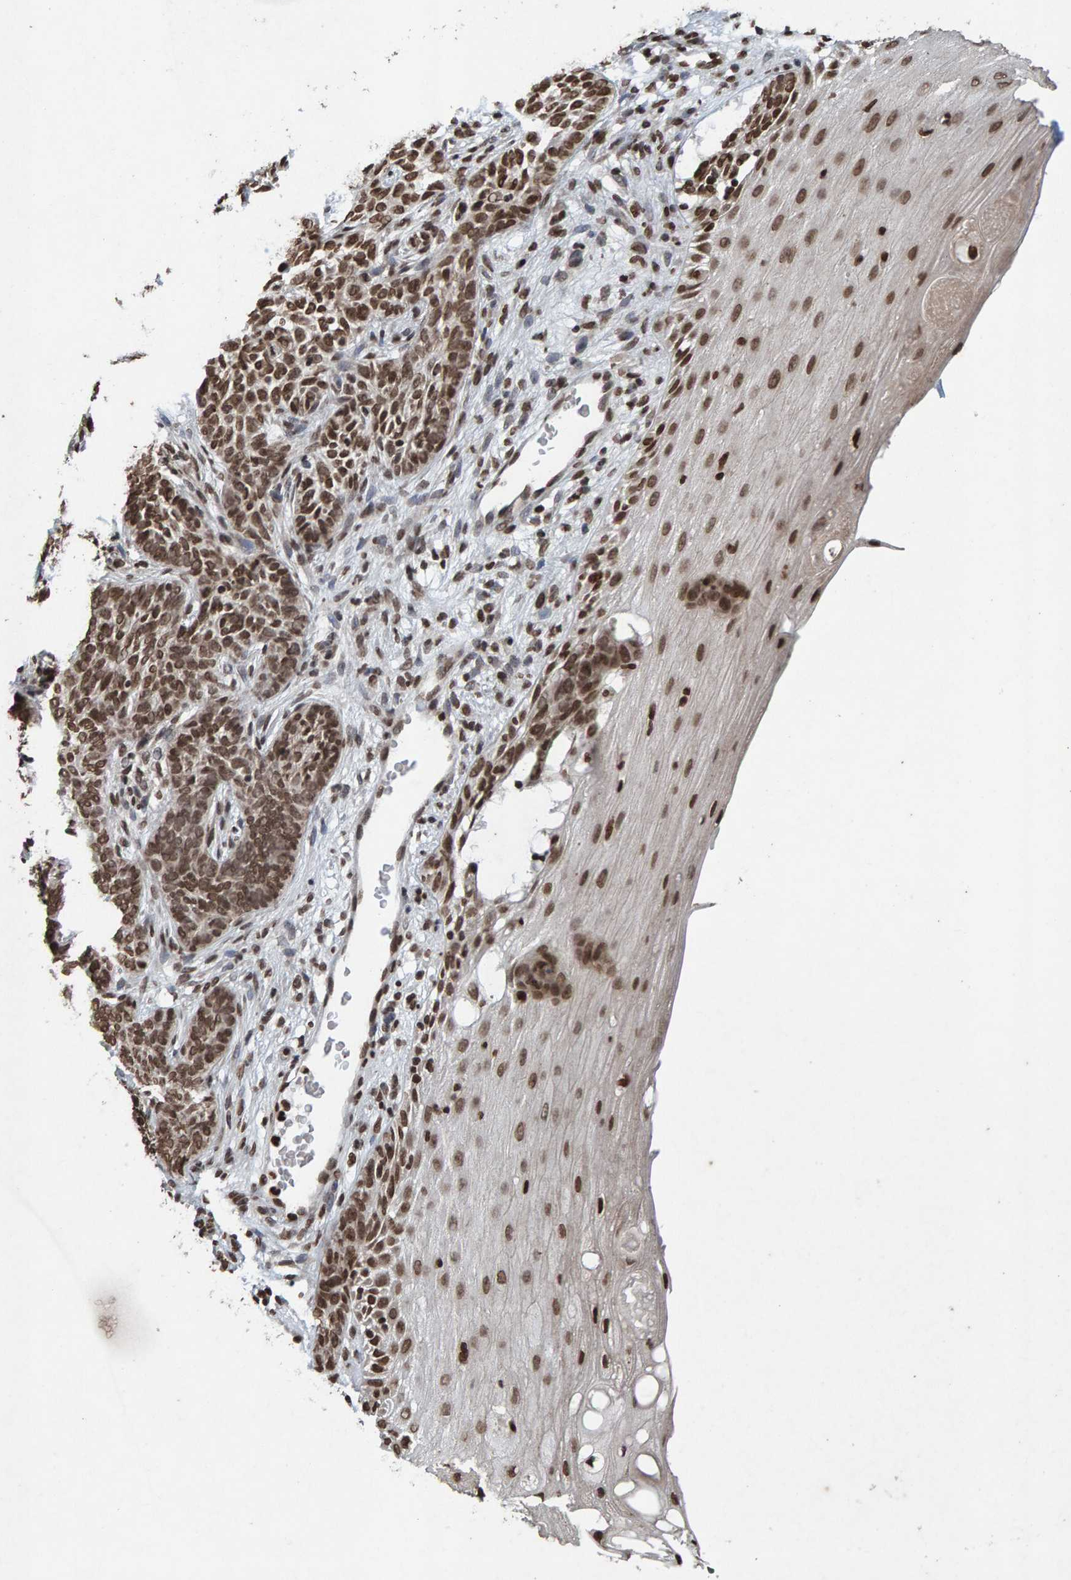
{"staining": {"intensity": "strong", "quantity": ">75%", "location": "nuclear"}, "tissue": "skin cancer", "cell_type": "Tumor cells", "image_type": "cancer", "snomed": [{"axis": "morphology", "description": "Basal cell carcinoma"}, {"axis": "topography", "description": "Skin"}], "caption": "The micrograph shows a brown stain indicating the presence of a protein in the nuclear of tumor cells in basal cell carcinoma (skin). (Stains: DAB (3,3'-diaminobenzidine) in brown, nuclei in blue, Microscopy: brightfield microscopy at high magnification).", "gene": "H2AZ1", "patient": {"sex": "male", "age": 87}}